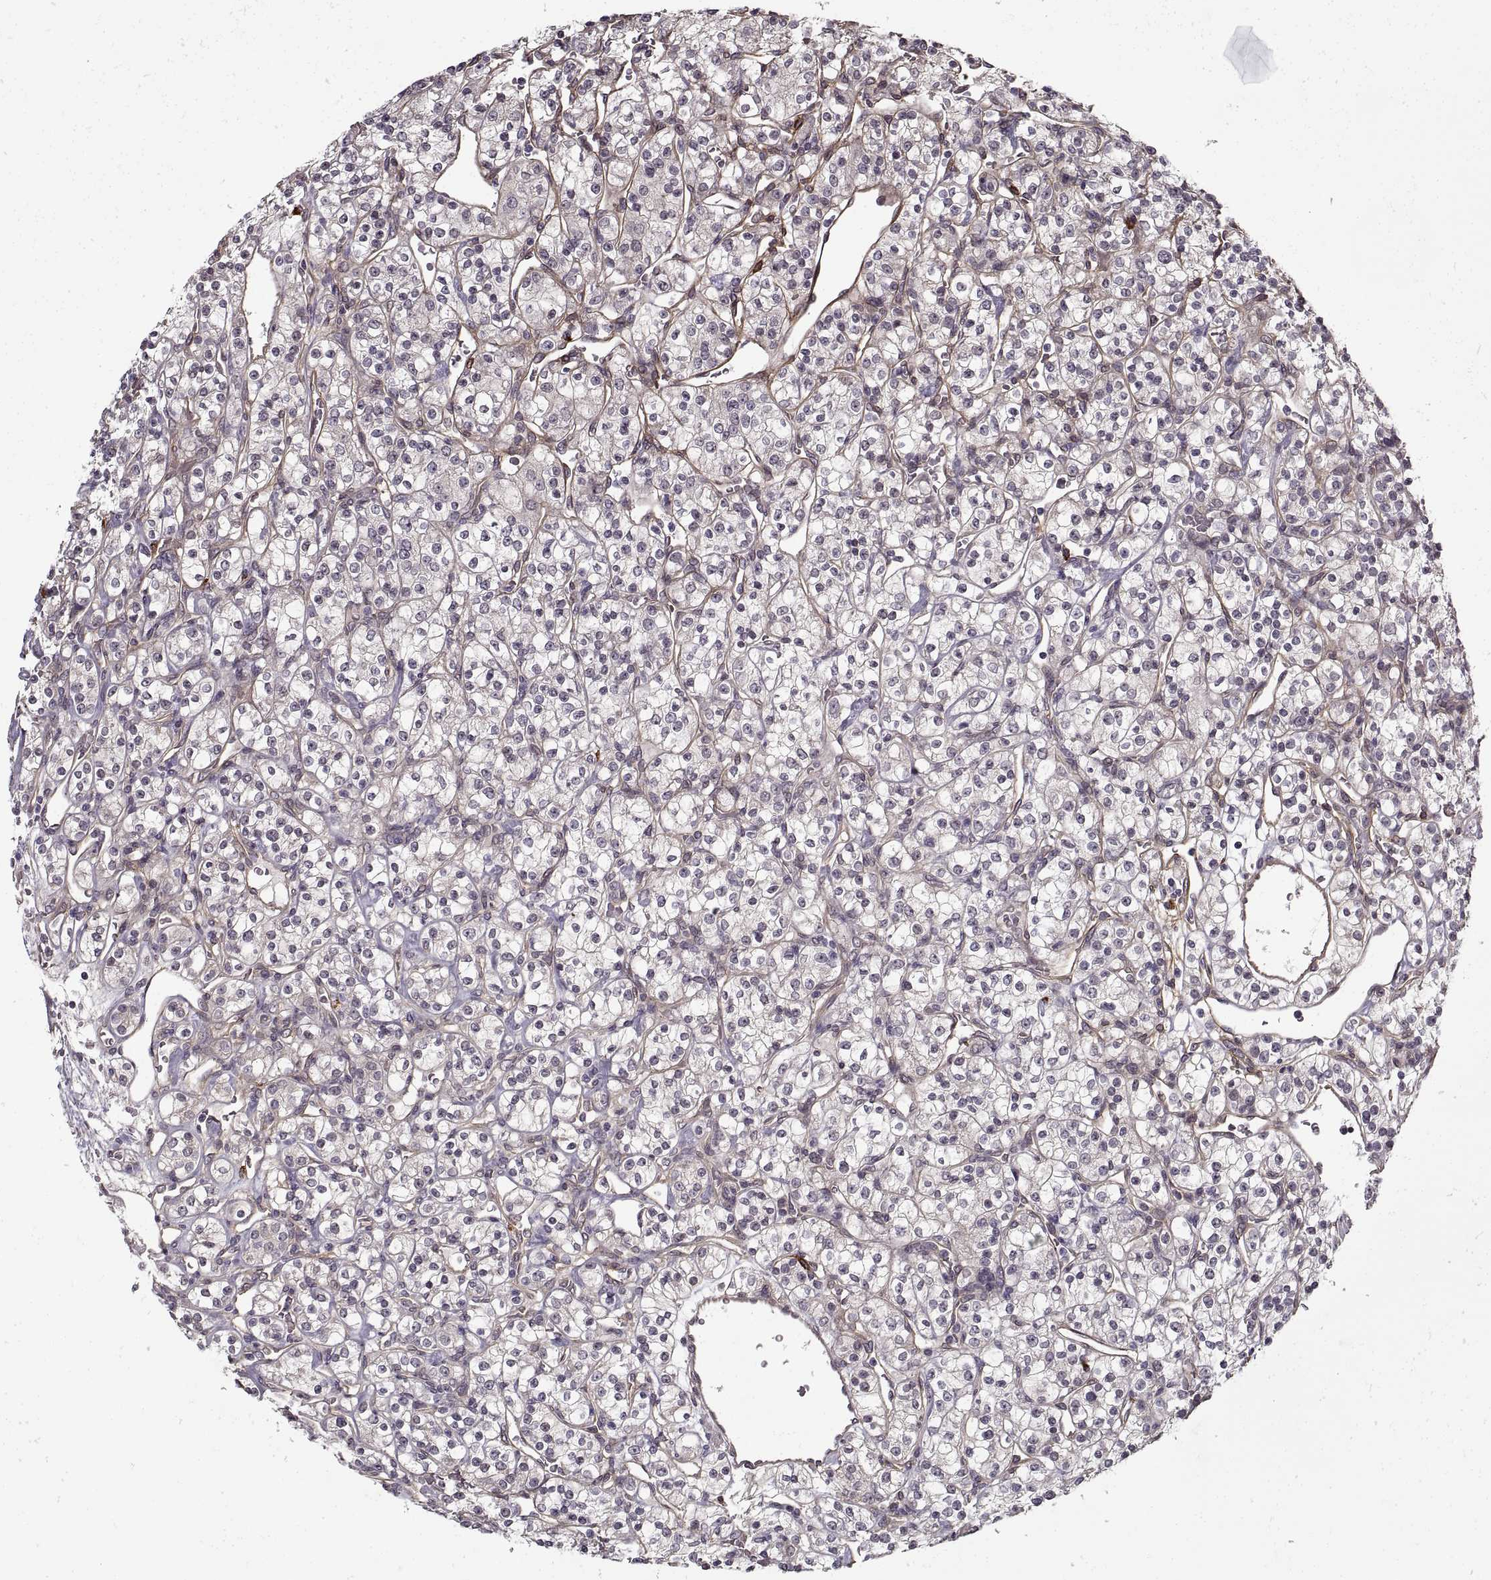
{"staining": {"intensity": "negative", "quantity": "none", "location": "none"}, "tissue": "renal cancer", "cell_type": "Tumor cells", "image_type": "cancer", "snomed": [{"axis": "morphology", "description": "Adenocarcinoma, NOS"}, {"axis": "topography", "description": "Kidney"}], "caption": "Renal adenocarcinoma was stained to show a protein in brown. There is no significant expression in tumor cells. Nuclei are stained in blue.", "gene": "LAMB2", "patient": {"sex": "male", "age": 77}}